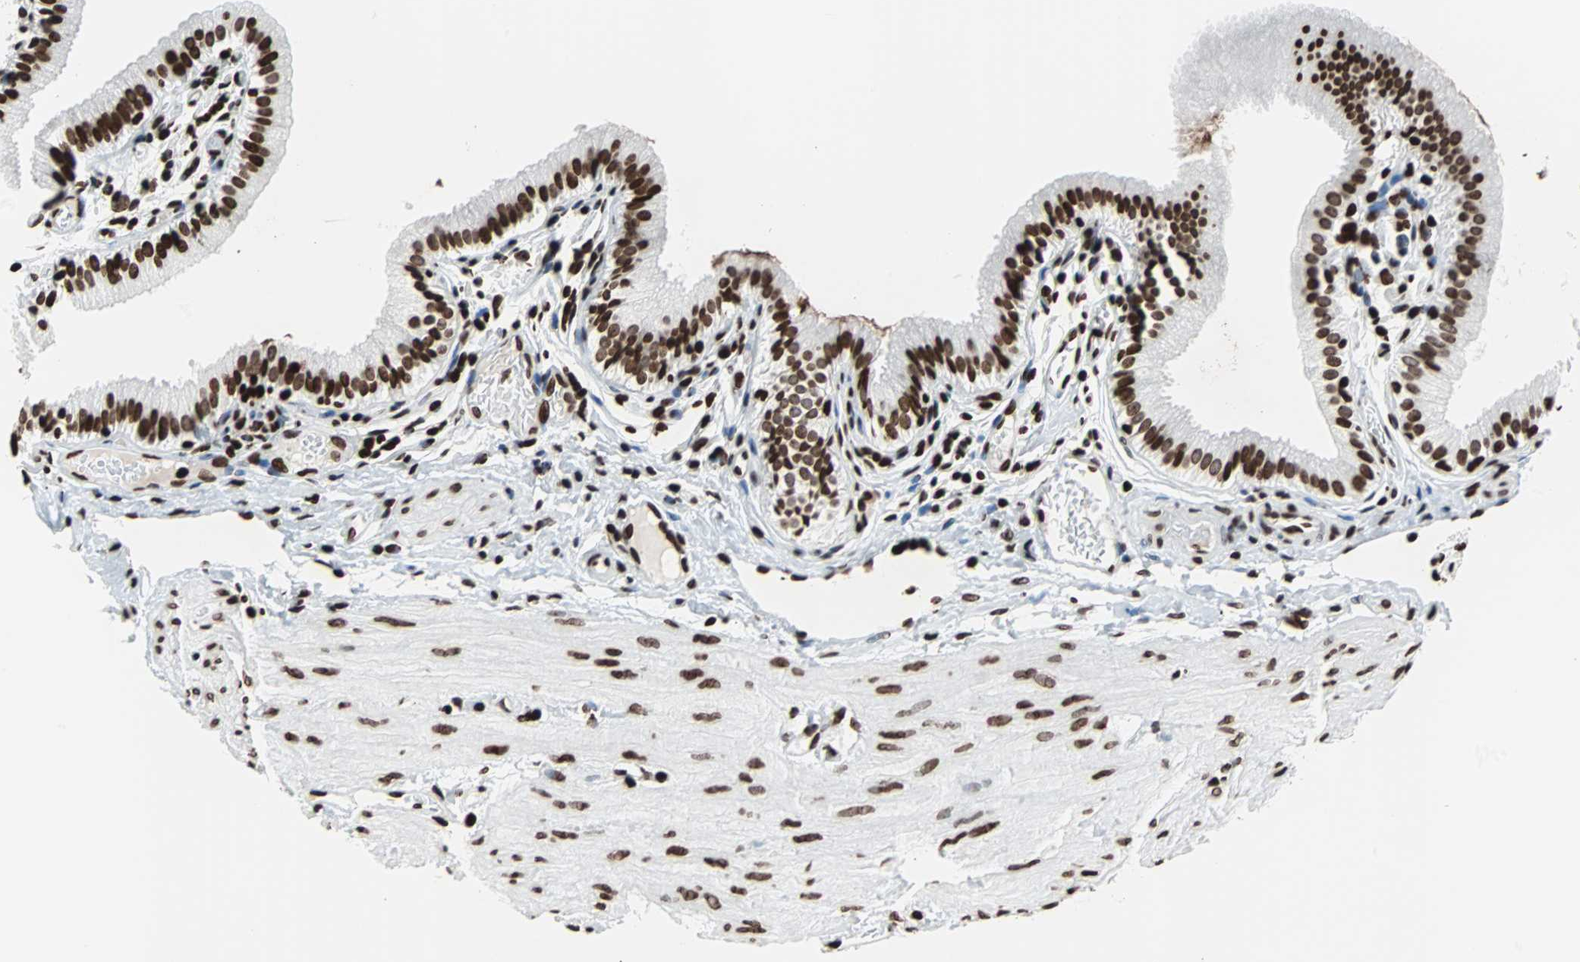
{"staining": {"intensity": "strong", "quantity": ">75%", "location": "nuclear"}, "tissue": "gallbladder", "cell_type": "Glandular cells", "image_type": "normal", "snomed": [{"axis": "morphology", "description": "Normal tissue, NOS"}, {"axis": "topography", "description": "Gallbladder"}], "caption": "Gallbladder stained with immunohistochemistry displays strong nuclear positivity in about >75% of glandular cells.", "gene": "H2BC18", "patient": {"sex": "female", "age": 26}}